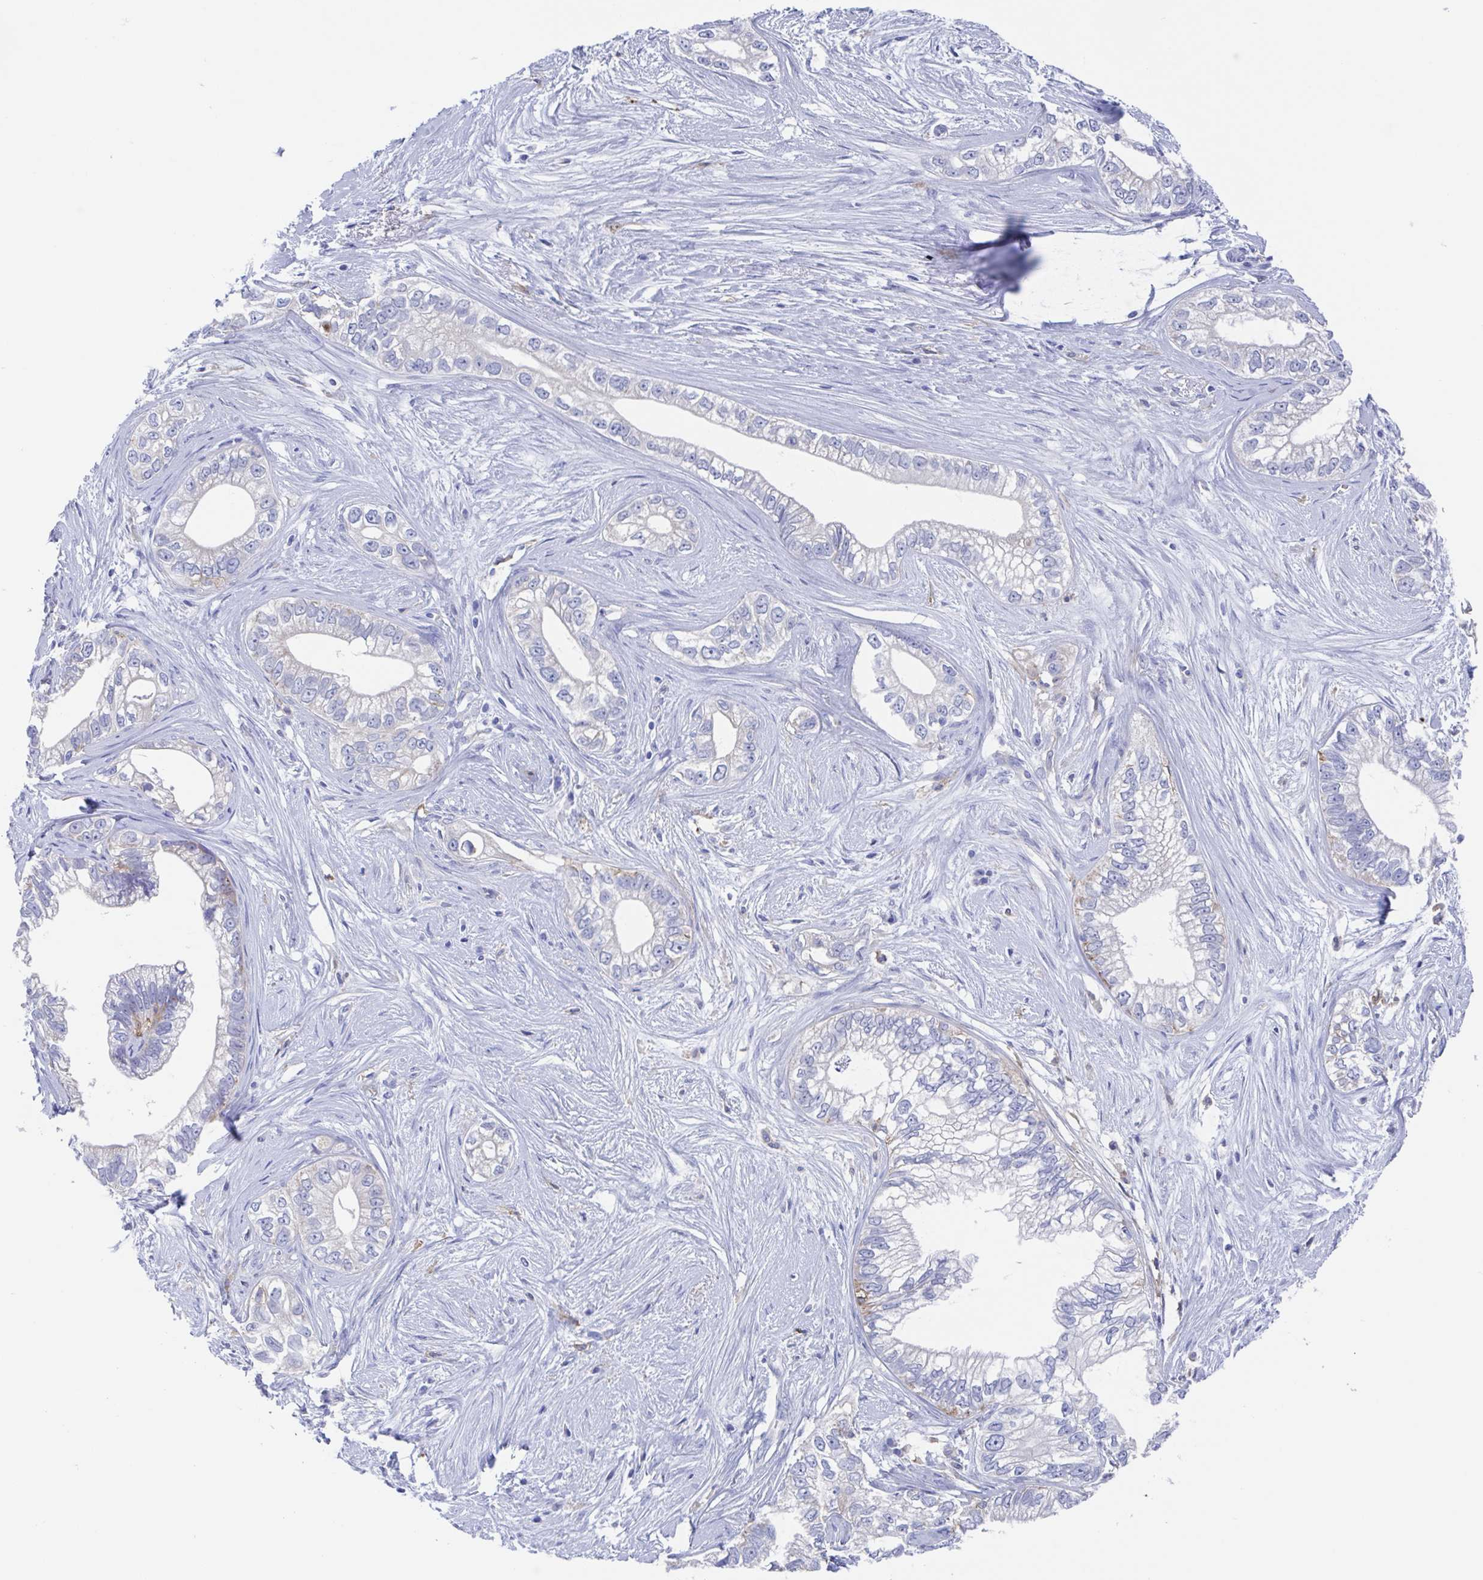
{"staining": {"intensity": "negative", "quantity": "none", "location": "none"}, "tissue": "pancreatic cancer", "cell_type": "Tumor cells", "image_type": "cancer", "snomed": [{"axis": "morphology", "description": "Adenocarcinoma, NOS"}, {"axis": "topography", "description": "Pancreas"}], "caption": "There is no significant positivity in tumor cells of pancreatic cancer. Brightfield microscopy of immunohistochemistry (IHC) stained with DAB (3,3'-diaminobenzidine) (brown) and hematoxylin (blue), captured at high magnification.", "gene": "FCGR3A", "patient": {"sex": "male", "age": 70}}